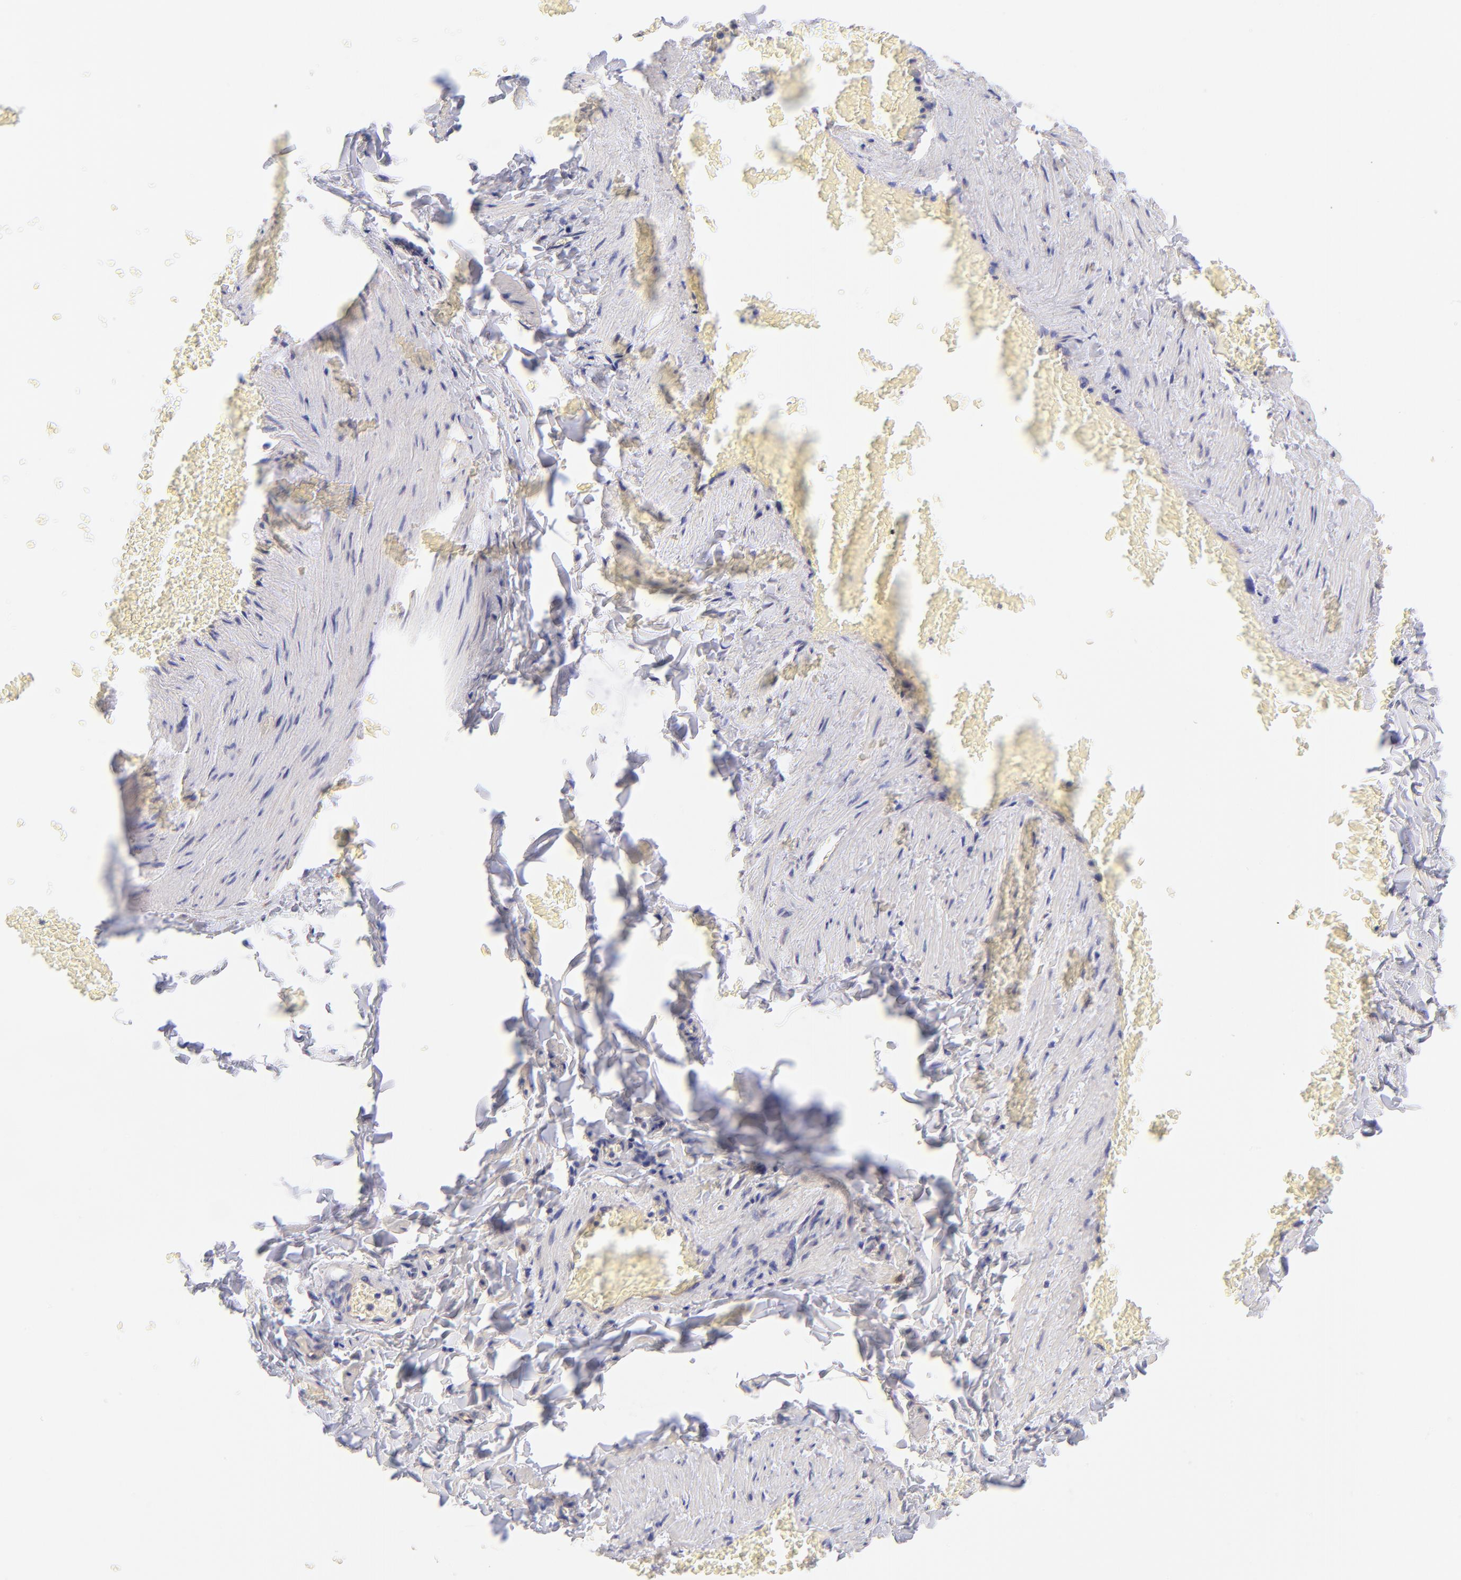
{"staining": {"intensity": "negative", "quantity": "none", "location": "none"}, "tissue": "adipose tissue", "cell_type": "Adipocytes", "image_type": "normal", "snomed": [{"axis": "morphology", "description": "Normal tissue, NOS"}, {"axis": "topography", "description": "Vascular tissue"}], "caption": "IHC of unremarkable adipose tissue displays no positivity in adipocytes.", "gene": "RPL11", "patient": {"sex": "male", "age": 41}}